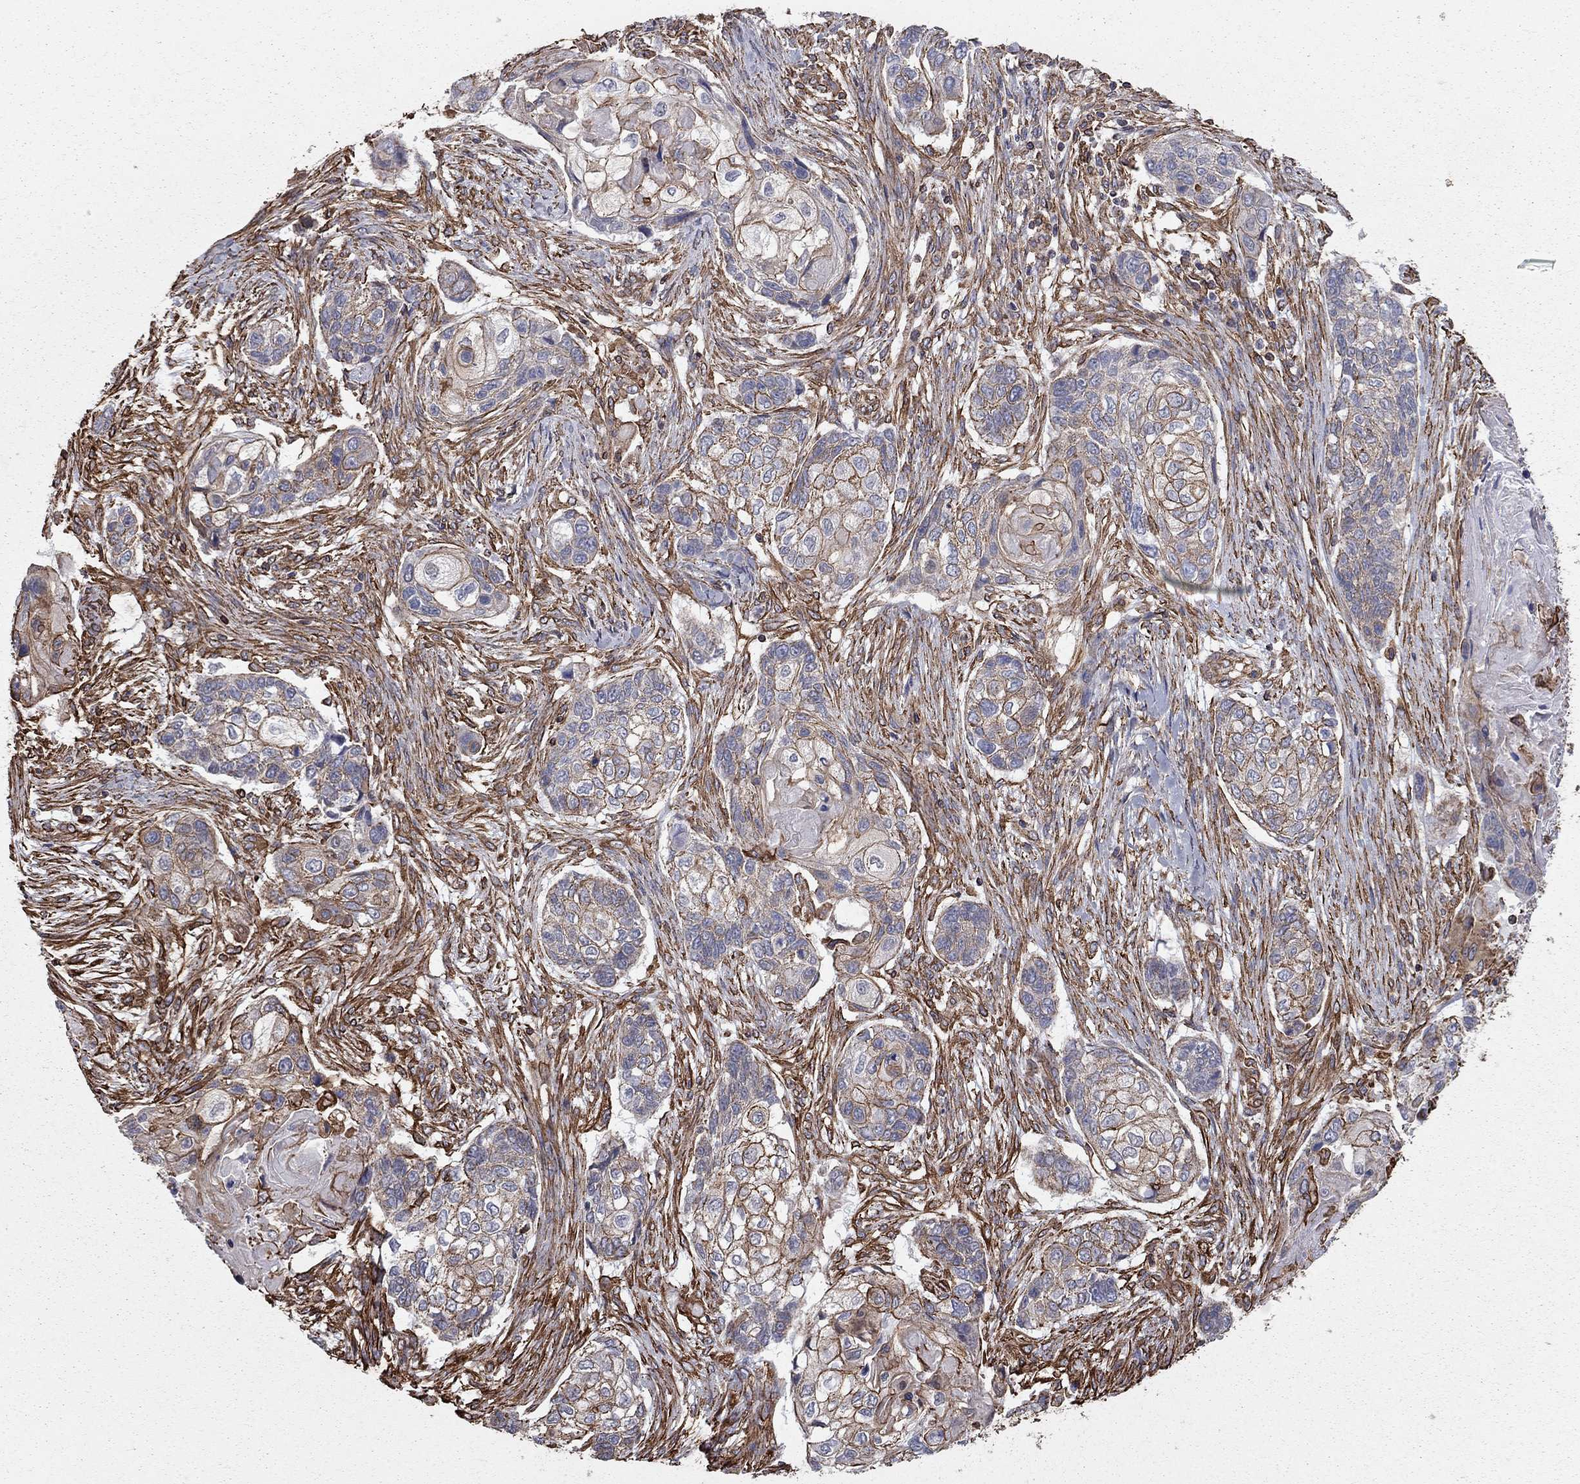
{"staining": {"intensity": "strong", "quantity": "25%-75%", "location": "cytoplasmic/membranous"}, "tissue": "lung cancer", "cell_type": "Tumor cells", "image_type": "cancer", "snomed": [{"axis": "morphology", "description": "Normal tissue, NOS"}, {"axis": "morphology", "description": "Squamous cell carcinoma, NOS"}, {"axis": "topography", "description": "Bronchus"}, {"axis": "topography", "description": "Lung"}], "caption": "Lung cancer stained with a protein marker displays strong staining in tumor cells.", "gene": "BICDL2", "patient": {"sex": "male", "age": 69}}